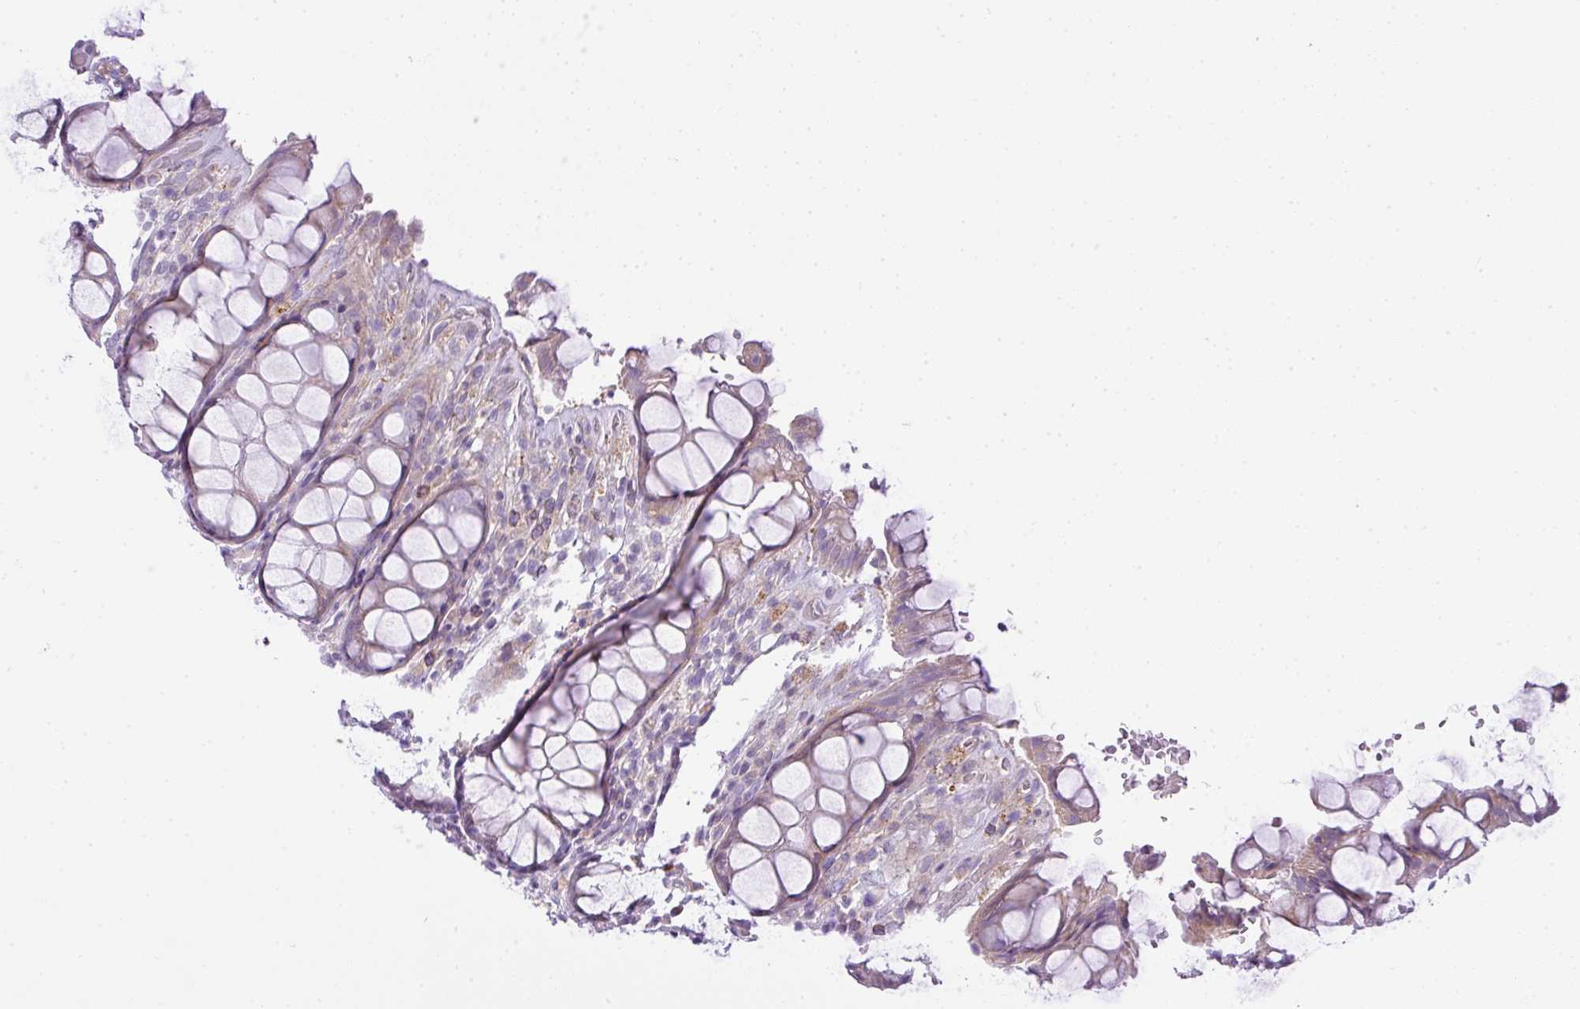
{"staining": {"intensity": "moderate", "quantity": "25%-75%", "location": "cytoplasmic/membranous"}, "tissue": "rectum", "cell_type": "Glandular cells", "image_type": "normal", "snomed": [{"axis": "morphology", "description": "Normal tissue, NOS"}, {"axis": "topography", "description": "Rectum"}], "caption": "Brown immunohistochemical staining in normal rectum reveals moderate cytoplasmic/membranous staining in approximately 25%-75% of glandular cells. (DAB IHC with brightfield microscopy, high magnification).", "gene": "HOXC13", "patient": {"sex": "male", "age": 64}}